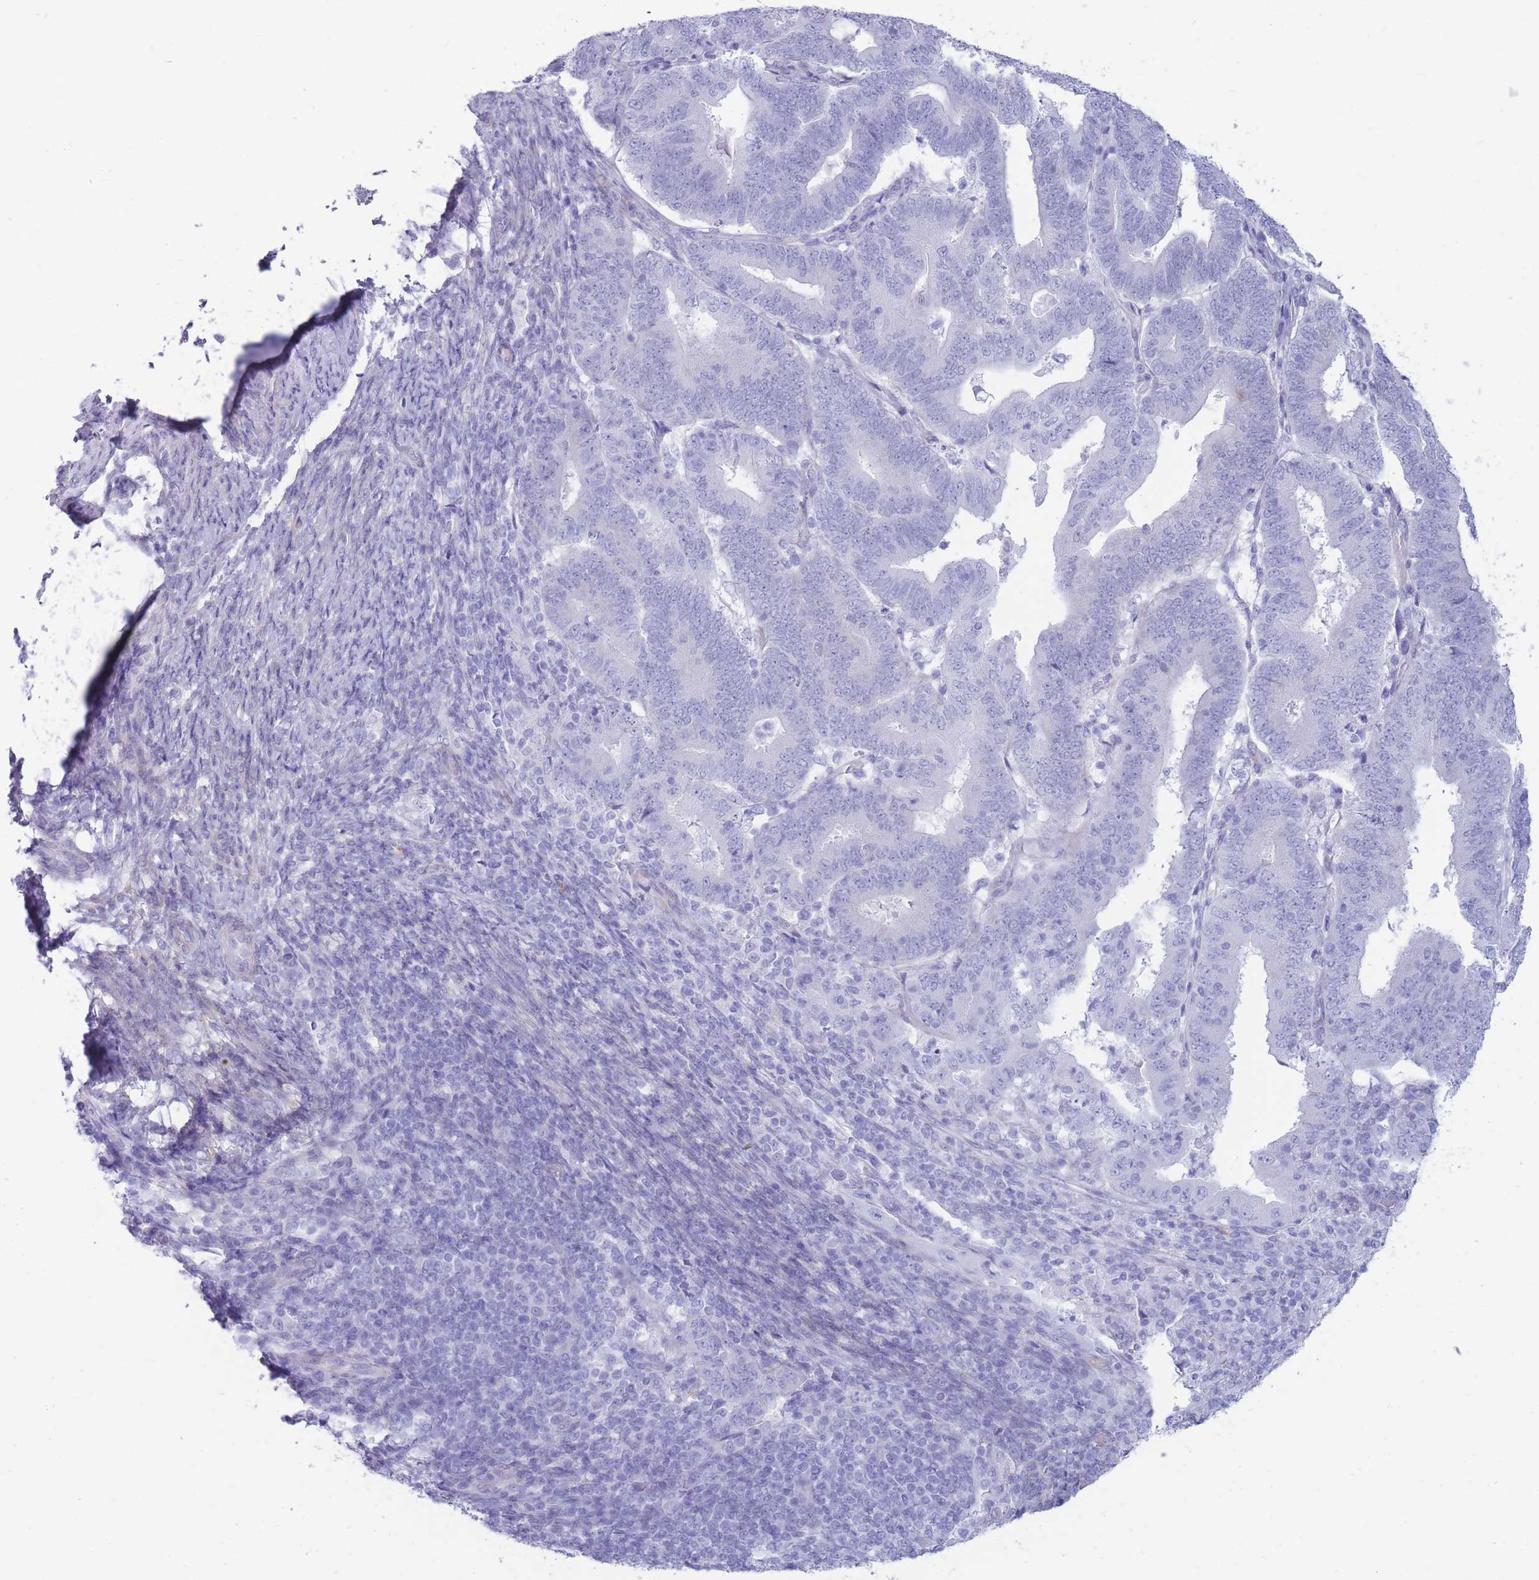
{"staining": {"intensity": "negative", "quantity": "none", "location": "none"}, "tissue": "endometrial cancer", "cell_type": "Tumor cells", "image_type": "cancer", "snomed": [{"axis": "morphology", "description": "Adenocarcinoma, NOS"}, {"axis": "topography", "description": "Endometrium"}], "caption": "Tumor cells show no significant staining in endometrial adenocarcinoma.", "gene": "MTSS2", "patient": {"sex": "female", "age": 70}}